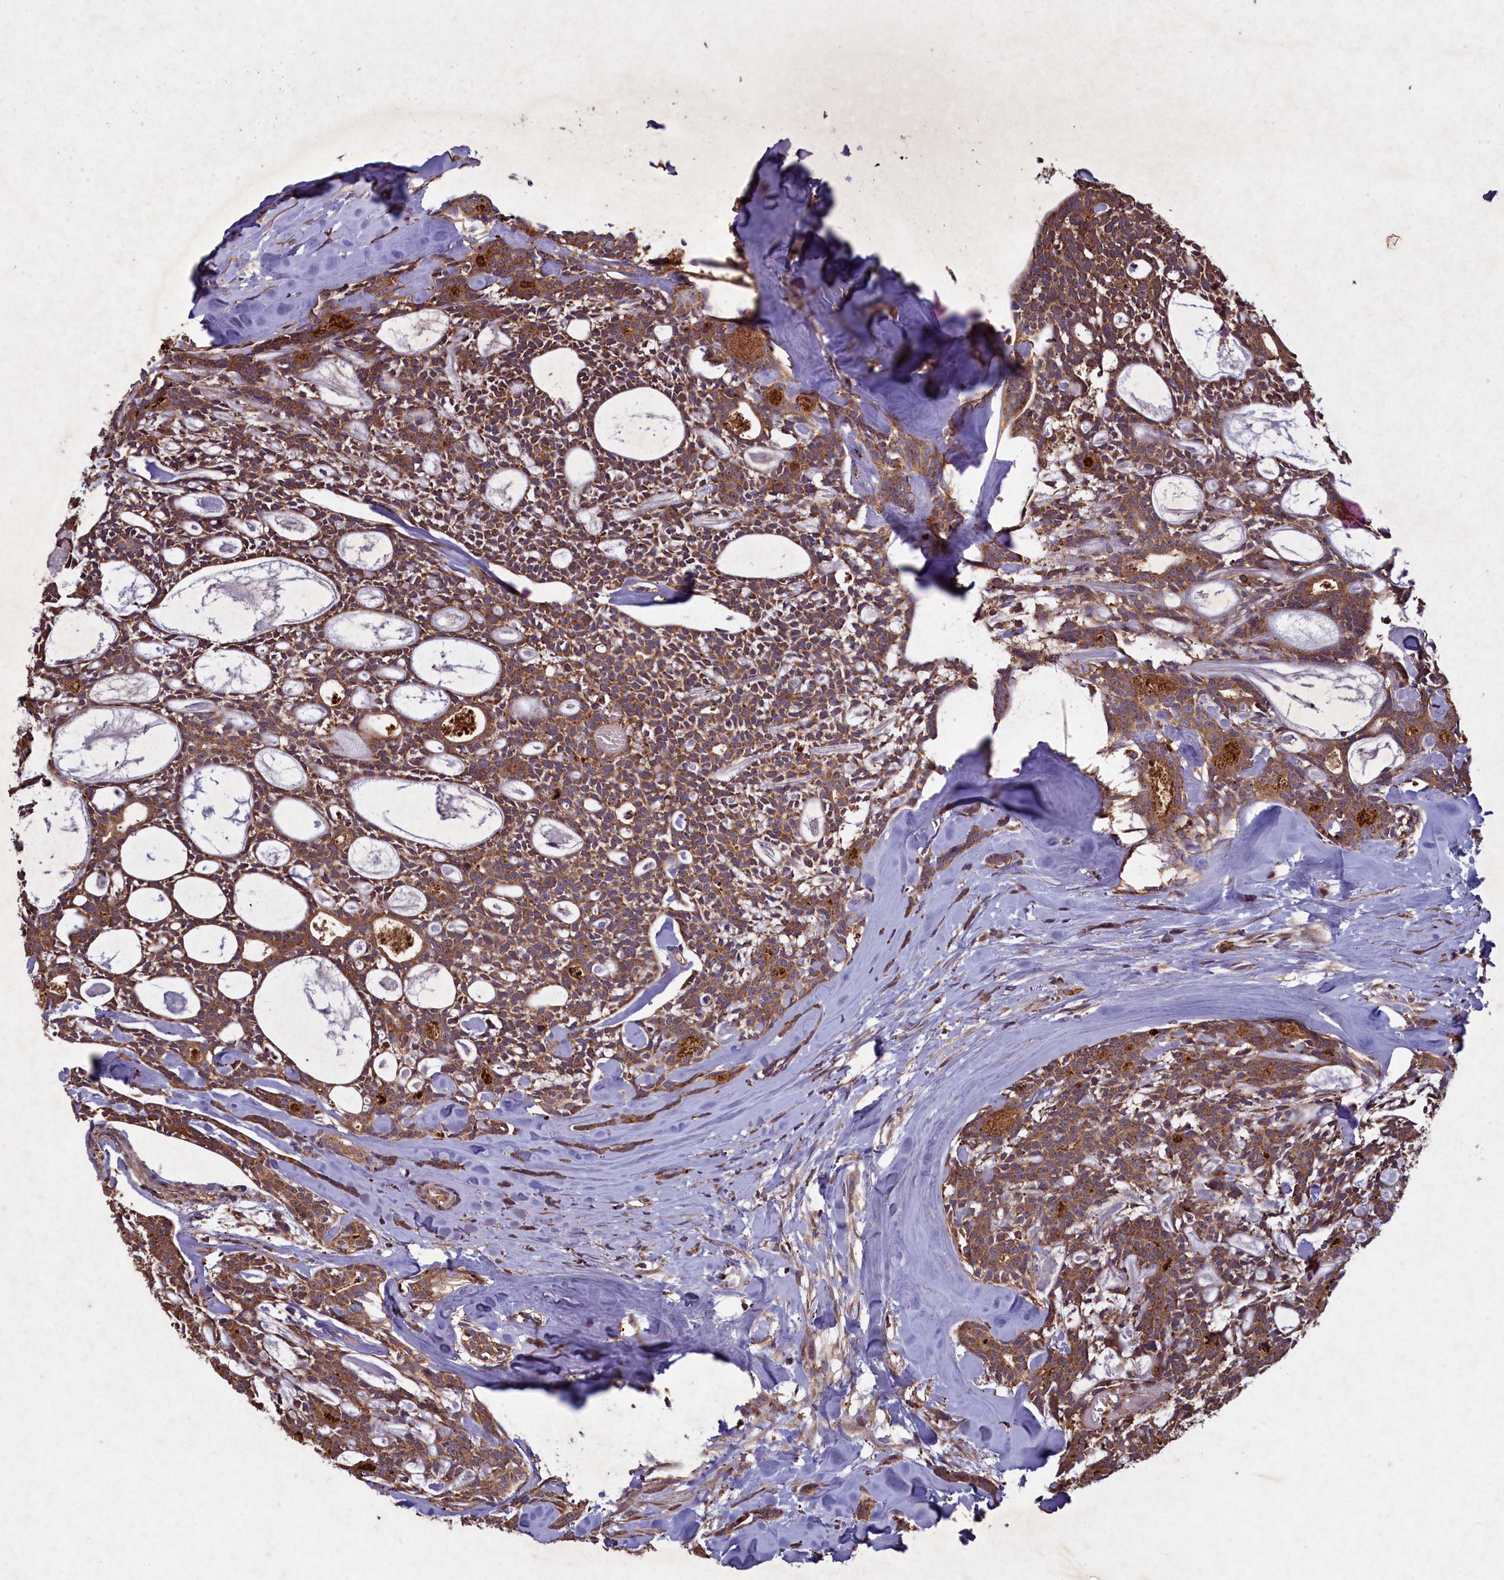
{"staining": {"intensity": "moderate", "quantity": ">75%", "location": "cytoplasmic/membranous"}, "tissue": "head and neck cancer", "cell_type": "Tumor cells", "image_type": "cancer", "snomed": [{"axis": "morphology", "description": "Adenocarcinoma, NOS"}, {"axis": "topography", "description": "Salivary gland"}, {"axis": "topography", "description": "Head-Neck"}], "caption": "Tumor cells reveal moderate cytoplasmic/membranous staining in about >75% of cells in adenocarcinoma (head and neck).", "gene": "CIAO2B", "patient": {"sex": "male", "age": 55}}